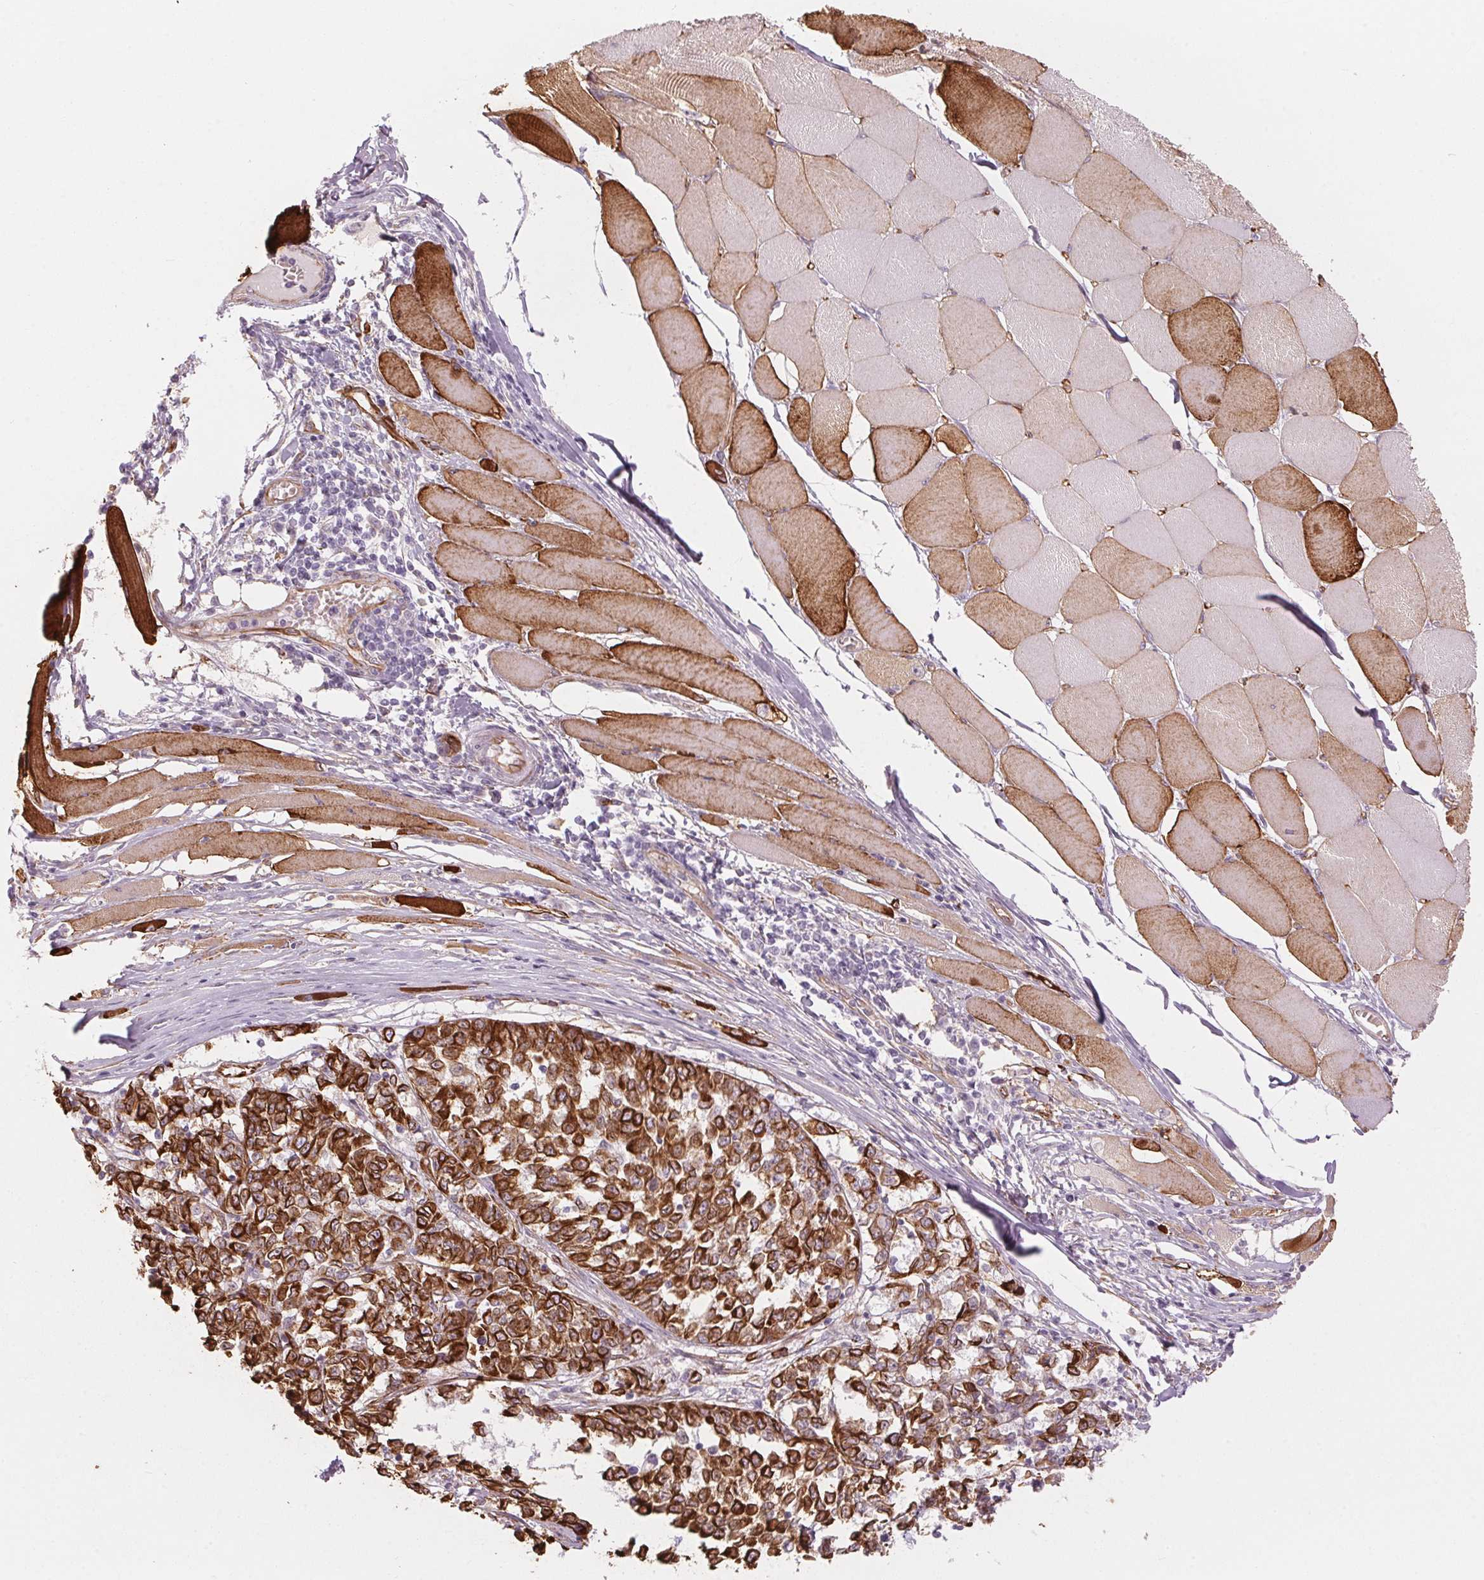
{"staining": {"intensity": "strong", "quantity": "<25%", "location": "cytoplasmic/membranous"}, "tissue": "melanoma", "cell_type": "Tumor cells", "image_type": "cancer", "snomed": [{"axis": "morphology", "description": "Malignant melanoma, NOS"}, {"axis": "topography", "description": "Skin"}], "caption": "Brown immunohistochemical staining in human malignant melanoma displays strong cytoplasmic/membranous expression in approximately <25% of tumor cells.", "gene": "CLPS", "patient": {"sex": "female", "age": 72}}